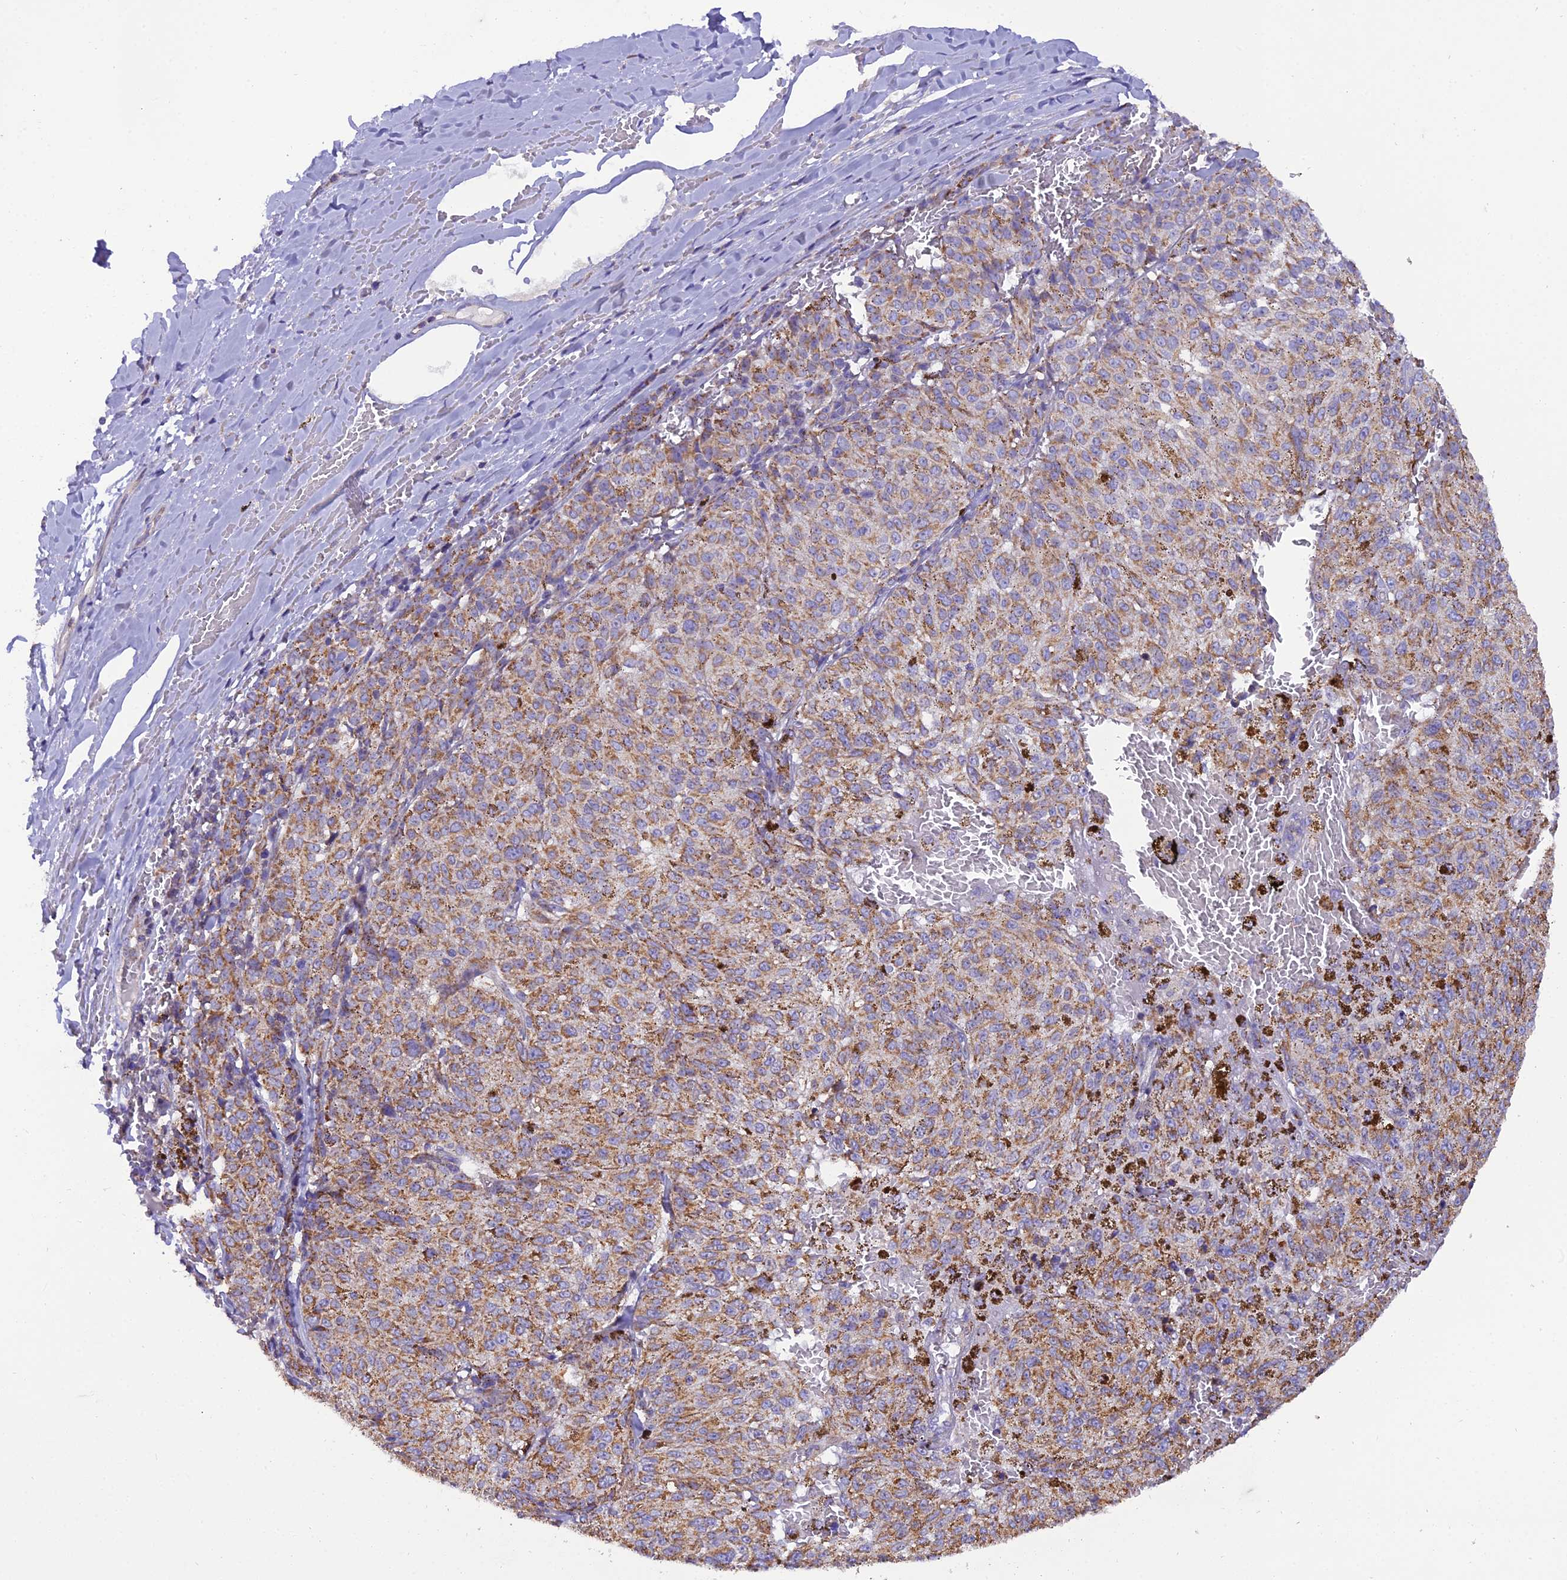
{"staining": {"intensity": "moderate", "quantity": ">75%", "location": "cytoplasmic/membranous"}, "tissue": "melanoma", "cell_type": "Tumor cells", "image_type": "cancer", "snomed": [{"axis": "morphology", "description": "Malignant melanoma, NOS"}, {"axis": "topography", "description": "Skin"}], "caption": "Protein expression analysis of melanoma shows moderate cytoplasmic/membranous positivity in about >75% of tumor cells. (Stains: DAB (3,3'-diaminobenzidine) in brown, nuclei in blue, Microscopy: brightfield microscopy at high magnification).", "gene": "GPD1", "patient": {"sex": "female", "age": 72}}